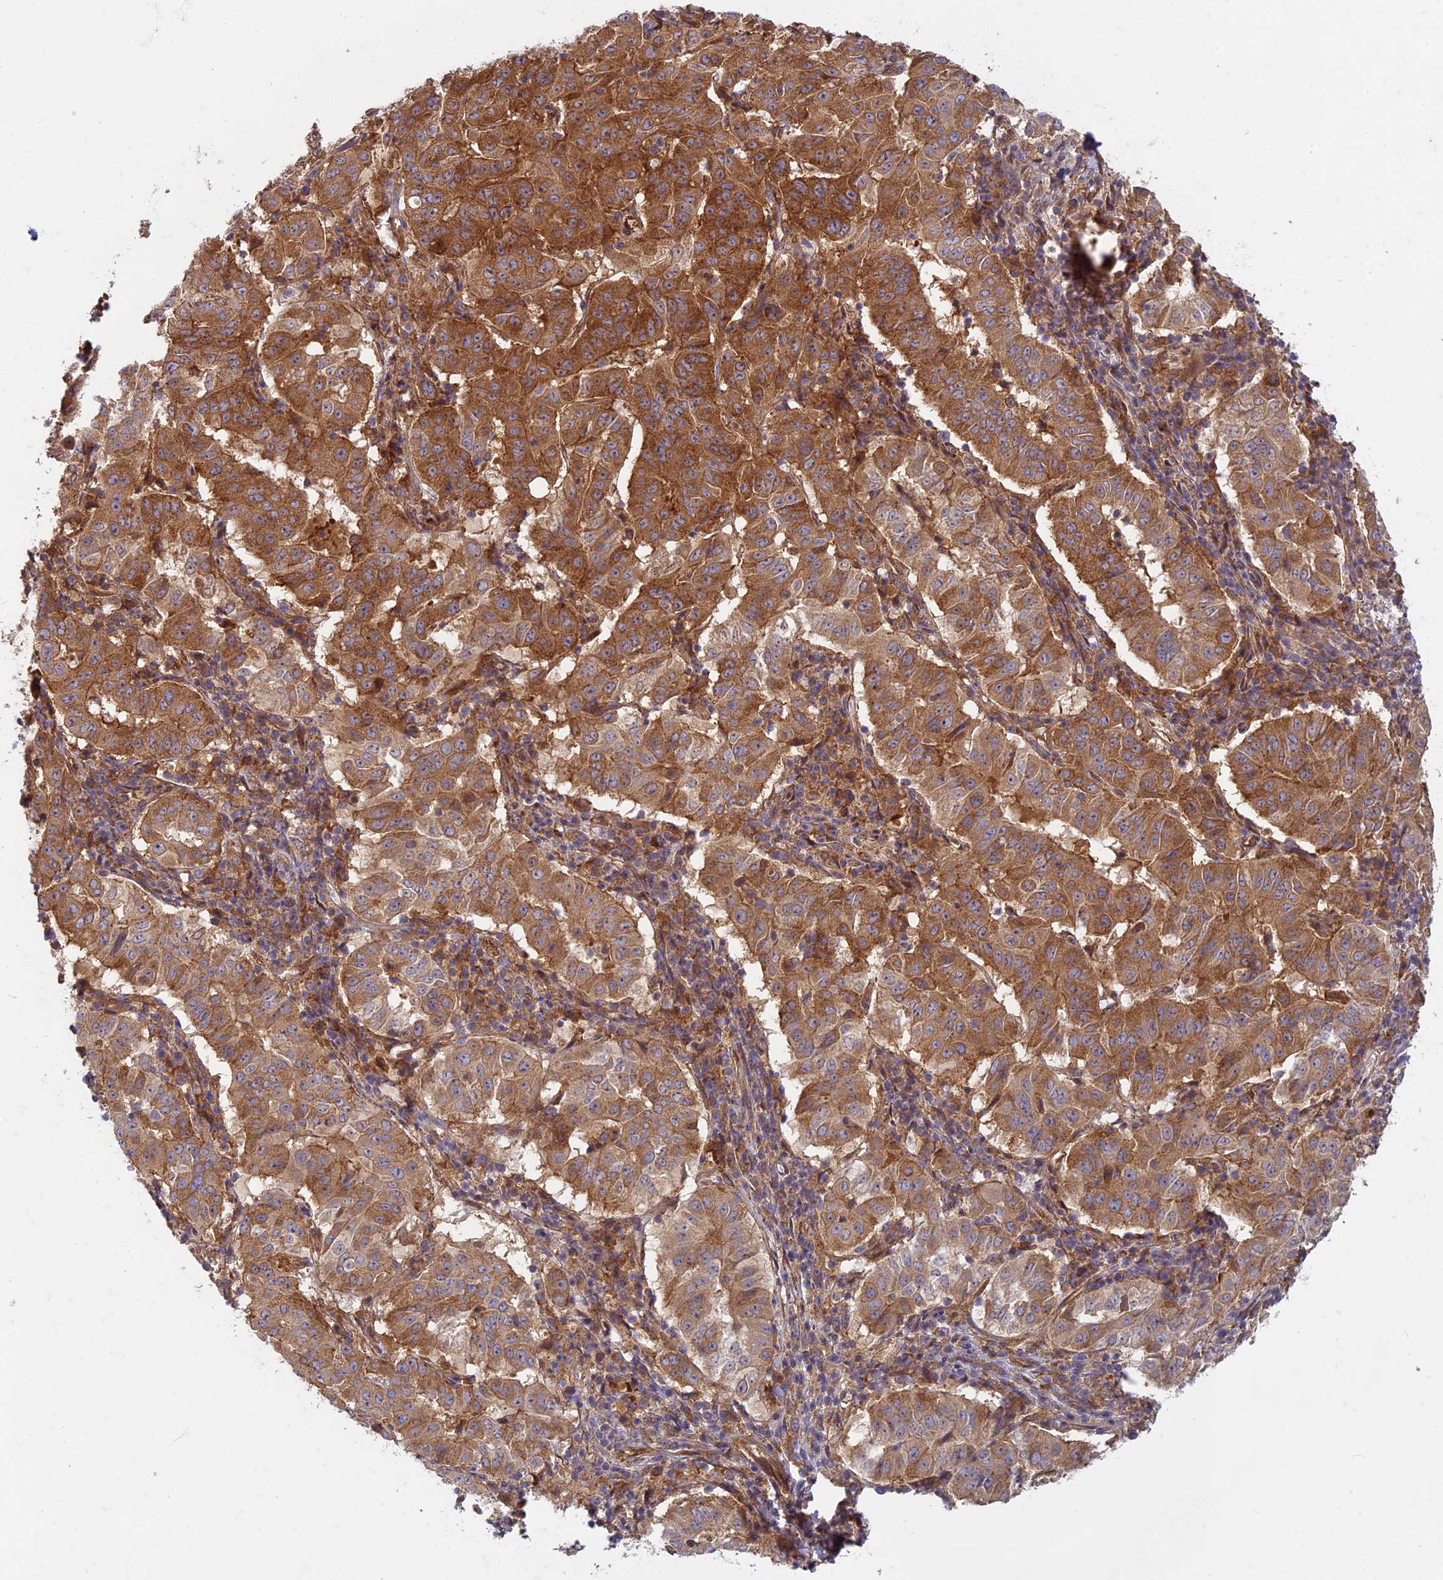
{"staining": {"intensity": "strong", "quantity": "25%-75%", "location": "cytoplasmic/membranous"}, "tissue": "pancreatic cancer", "cell_type": "Tumor cells", "image_type": "cancer", "snomed": [{"axis": "morphology", "description": "Adenocarcinoma, NOS"}, {"axis": "topography", "description": "Pancreas"}], "caption": "A brown stain shows strong cytoplasmic/membranous positivity of a protein in adenocarcinoma (pancreatic) tumor cells. (DAB = brown stain, brightfield microscopy at high magnification).", "gene": "TCF25", "patient": {"sex": "male", "age": 63}}